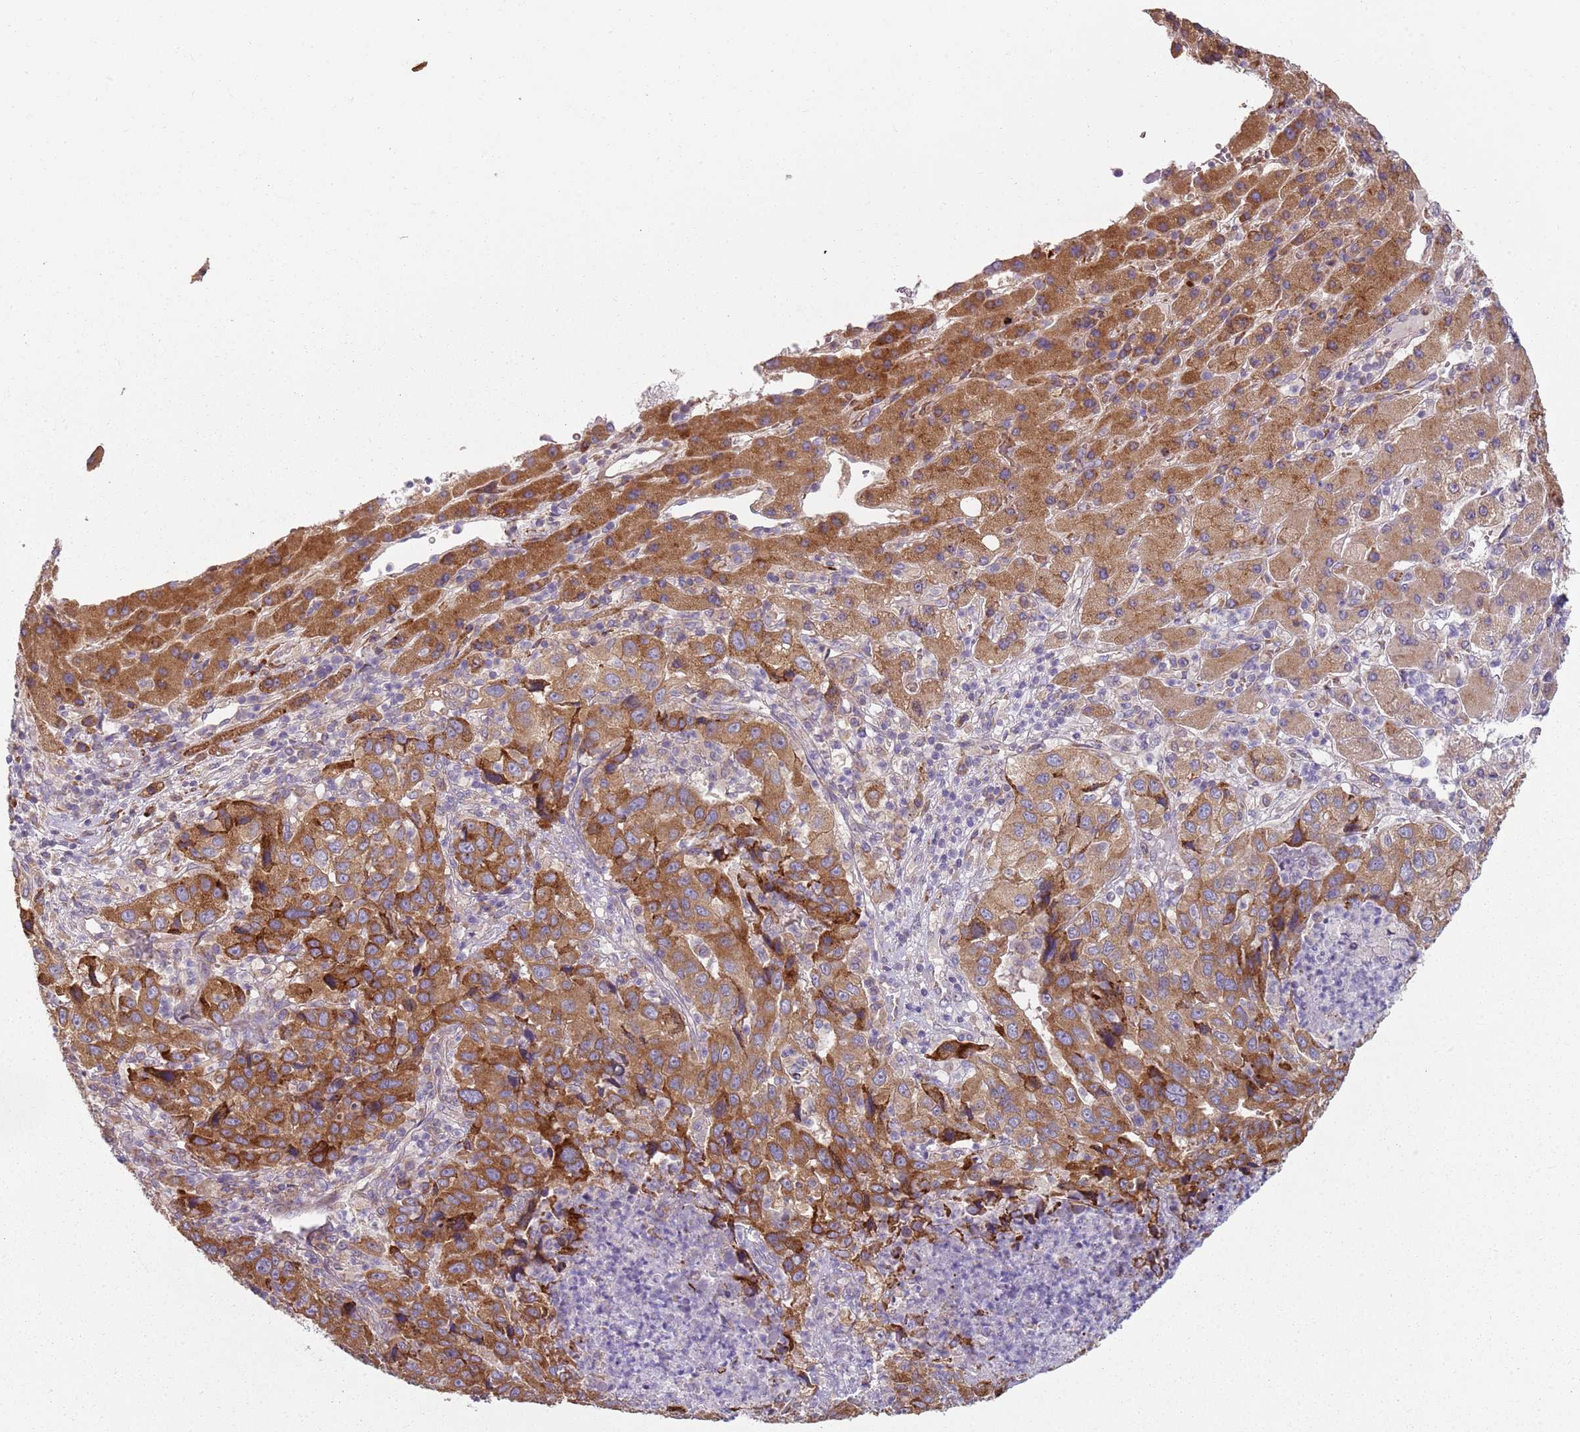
{"staining": {"intensity": "moderate", "quantity": ">75%", "location": "cytoplasmic/membranous"}, "tissue": "liver cancer", "cell_type": "Tumor cells", "image_type": "cancer", "snomed": [{"axis": "morphology", "description": "Carcinoma, Hepatocellular, NOS"}, {"axis": "topography", "description": "Liver"}], "caption": "This is an image of IHC staining of hepatocellular carcinoma (liver), which shows moderate staining in the cytoplasmic/membranous of tumor cells.", "gene": "SPATA2", "patient": {"sex": "male", "age": 63}}